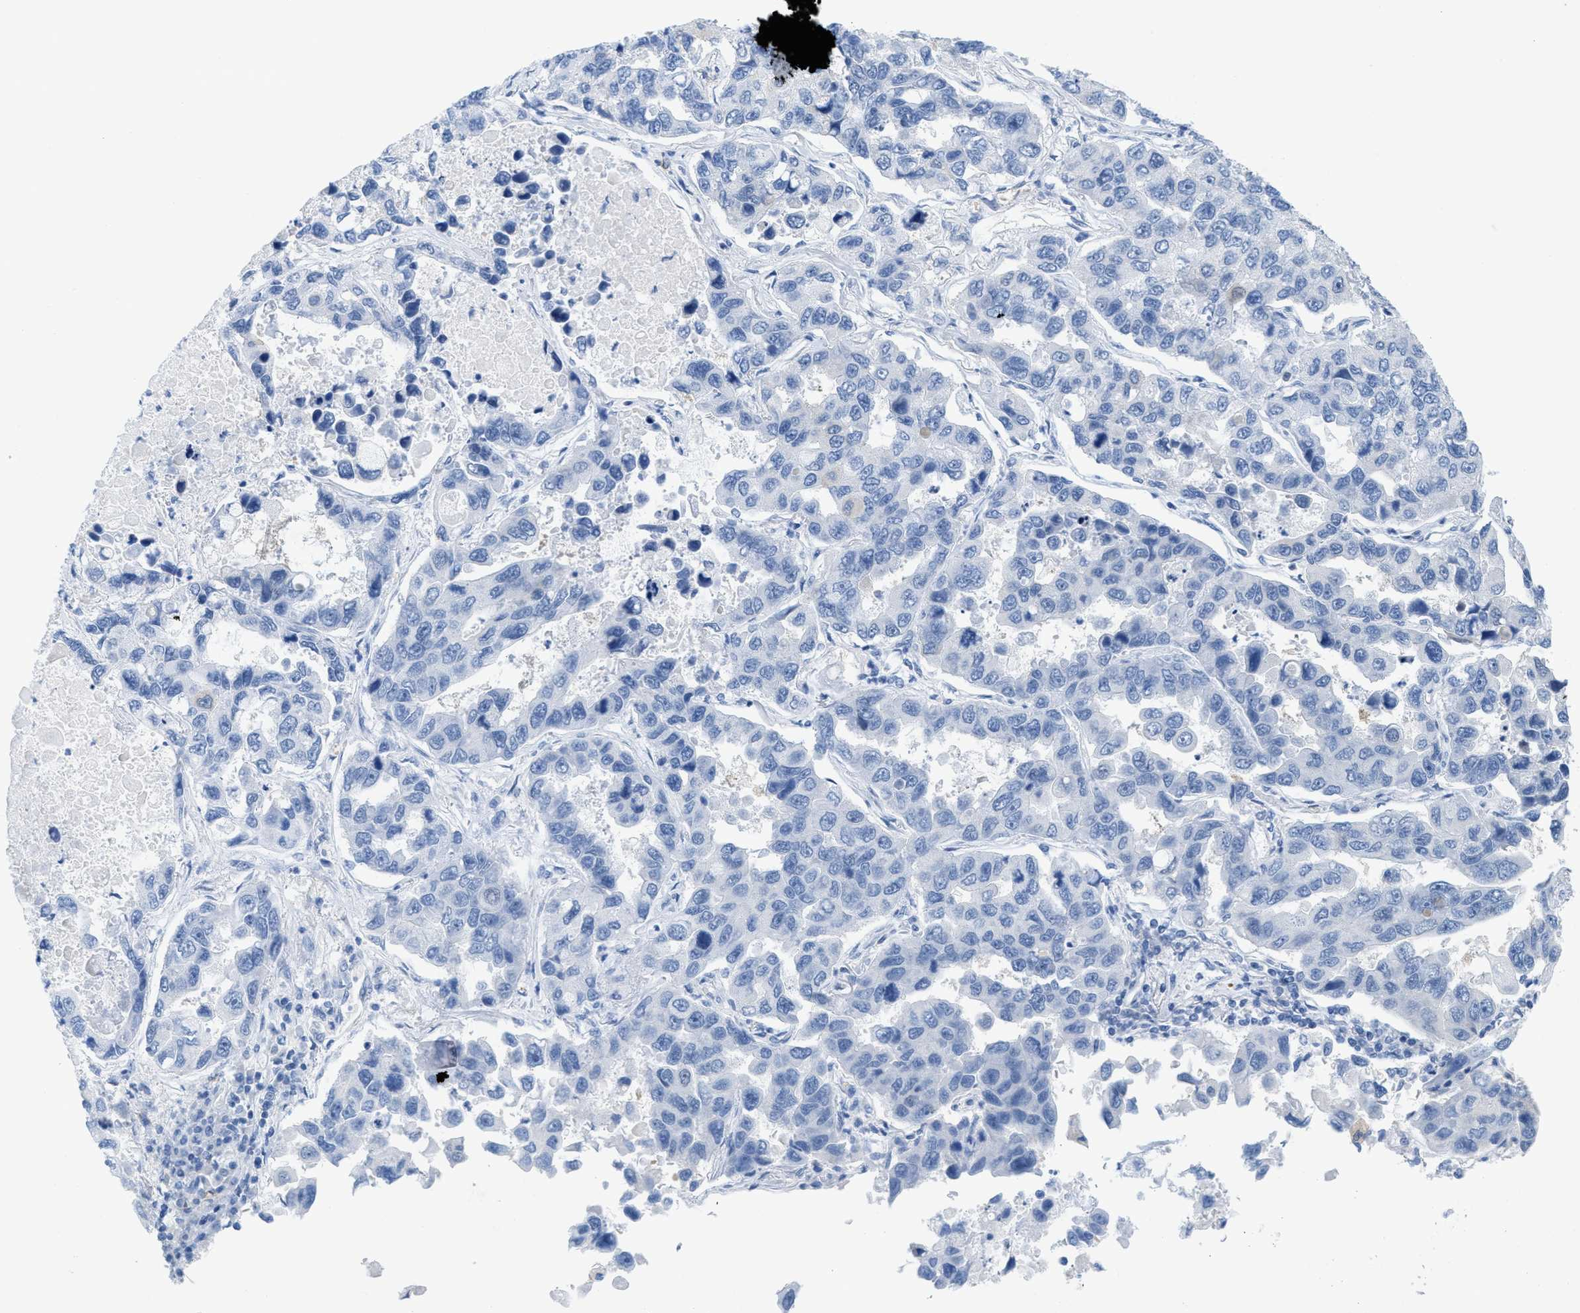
{"staining": {"intensity": "negative", "quantity": "none", "location": "none"}, "tissue": "lung cancer", "cell_type": "Tumor cells", "image_type": "cancer", "snomed": [{"axis": "morphology", "description": "Adenocarcinoma, NOS"}, {"axis": "topography", "description": "Lung"}], "caption": "IHC of human lung cancer demonstrates no positivity in tumor cells.", "gene": "ASGR1", "patient": {"sex": "male", "age": 64}}